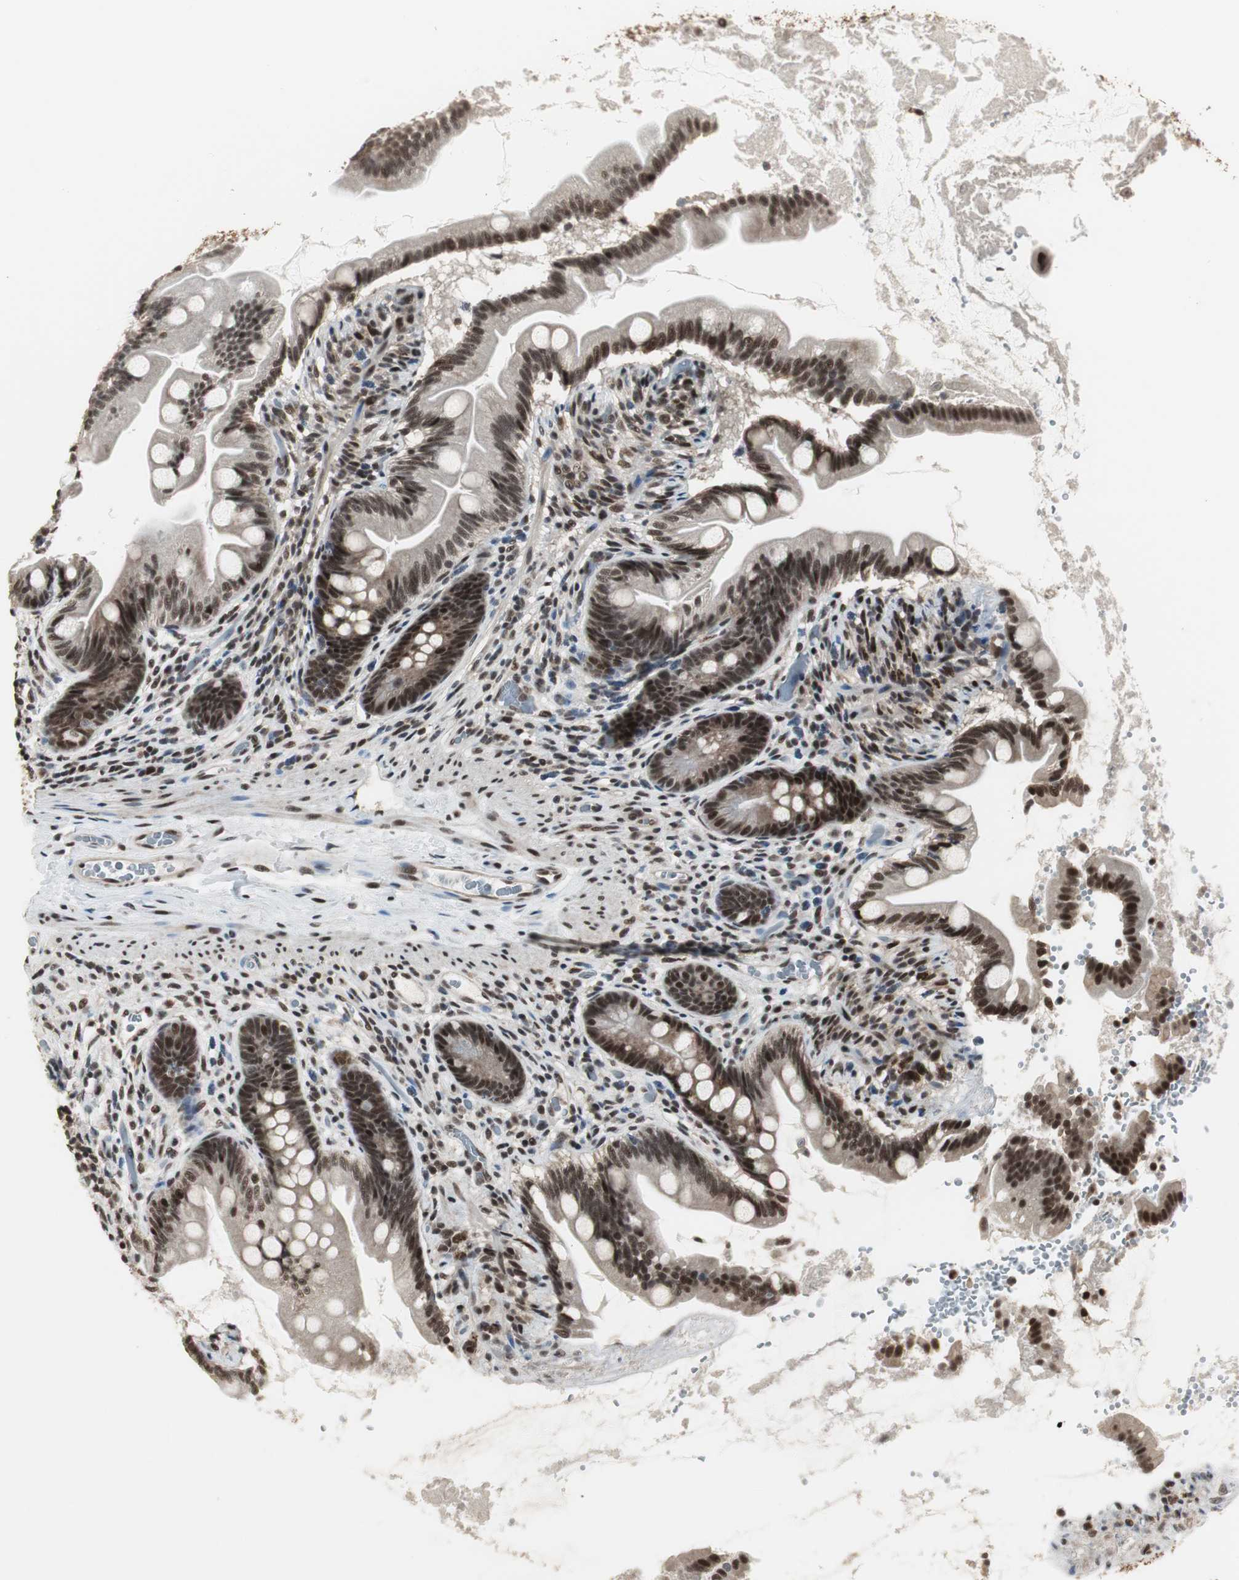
{"staining": {"intensity": "strong", "quantity": ">75%", "location": "nuclear"}, "tissue": "small intestine", "cell_type": "Glandular cells", "image_type": "normal", "snomed": [{"axis": "morphology", "description": "Normal tissue, NOS"}, {"axis": "topography", "description": "Small intestine"}], "caption": "Strong nuclear positivity is present in about >75% of glandular cells in benign small intestine. (IHC, brightfield microscopy, high magnification).", "gene": "CDK9", "patient": {"sex": "female", "age": 56}}